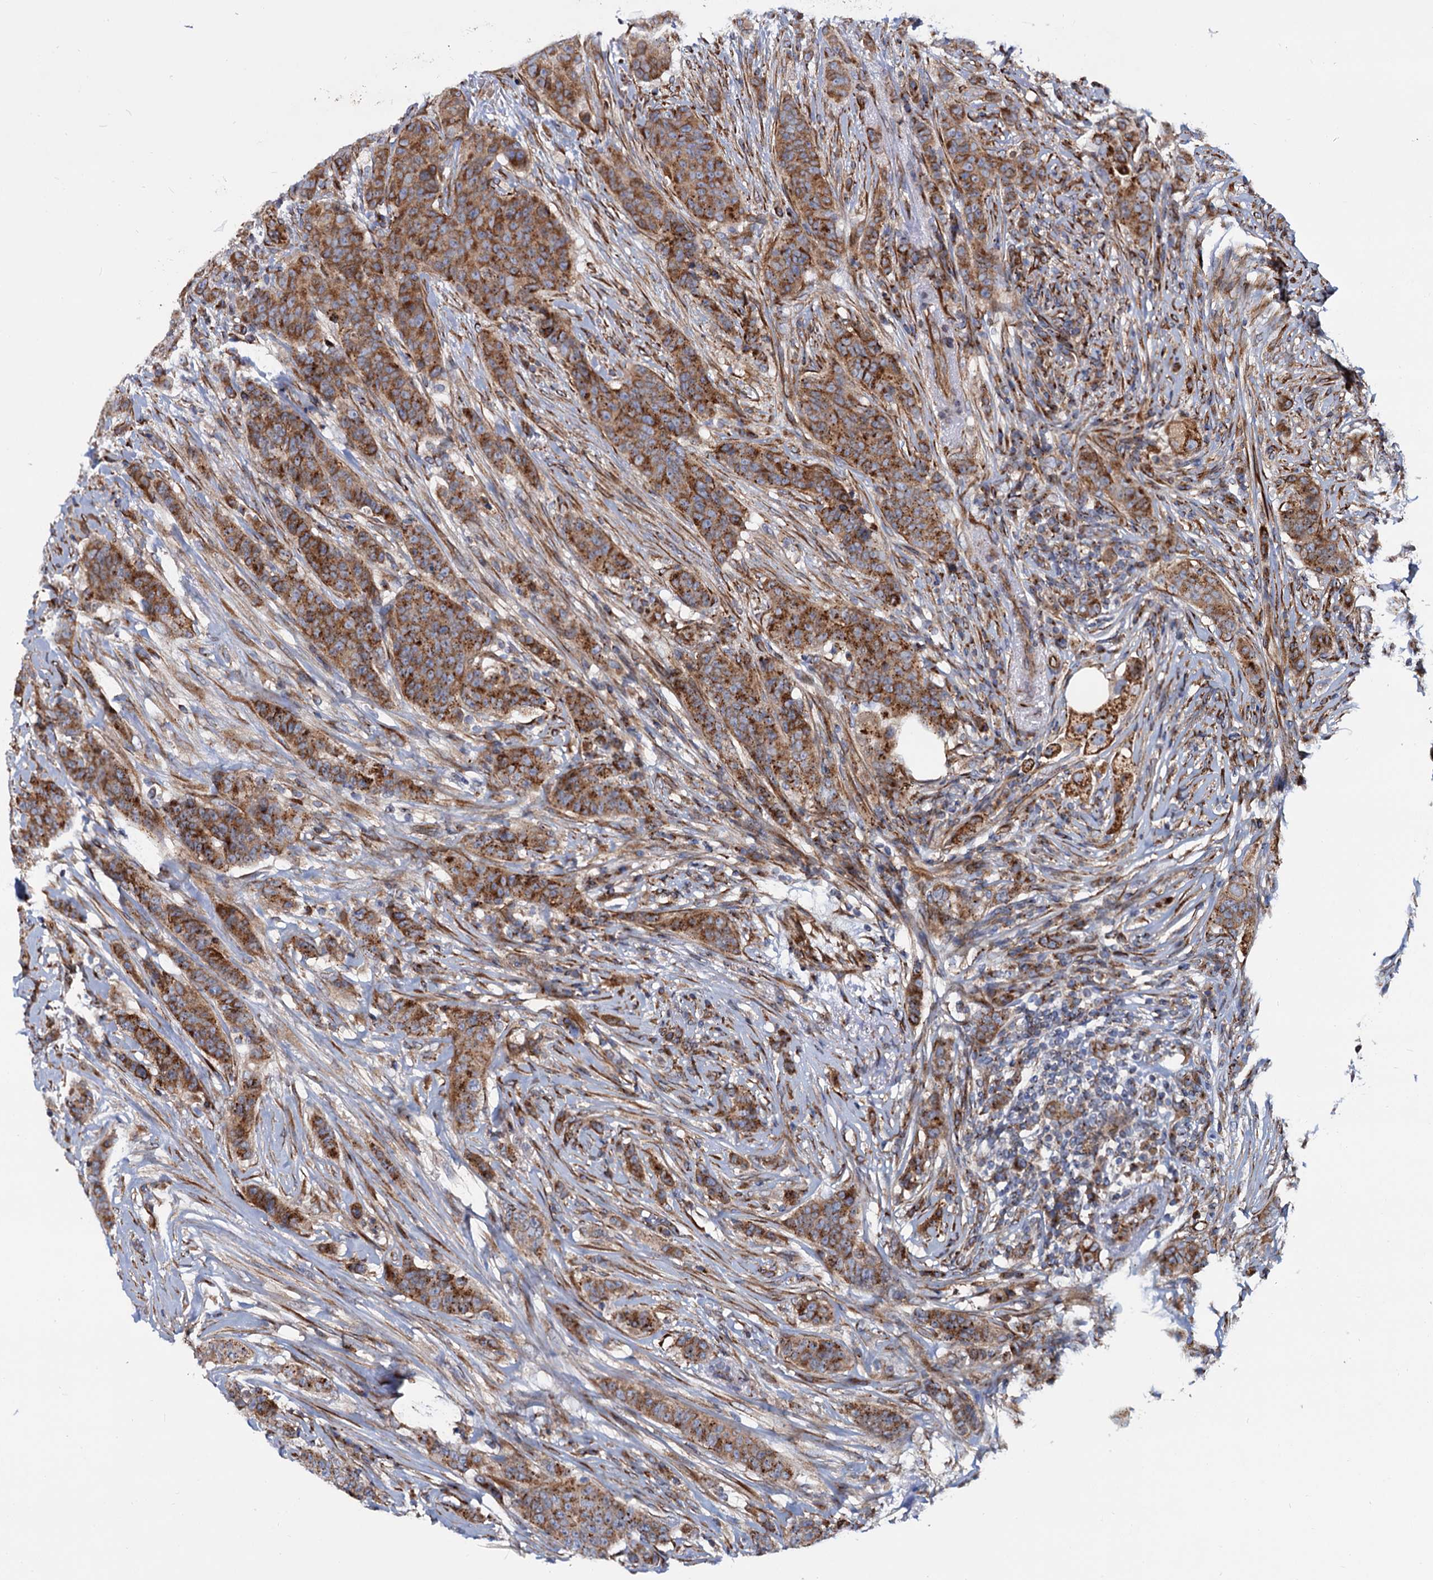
{"staining": {"intensity": "moderate", "quantity": ">75%", "location": "cytoplasmic/membranous"}, "tissue": "breast cancer", "cell_type": "Tumor cells", "image_type": "cancer", "snomed": [{"axis": "morphology", "description": "Duct carcinoma"}, {"axis": "topography", "description": "Breast"}], "caption": "An immunohistochemistry (IHC) micrograph of tumor tissue is shown. Protein staining in brown labels moderate cytoplasmic/membranous positivity in breast cancer (invasive ductal carcinoma) within tumor cells. Ihc stains the protein in brown and the nuclei are stained blue.", "gene": "PSEN1", "patient": {"sex": "female", "age": 40}}